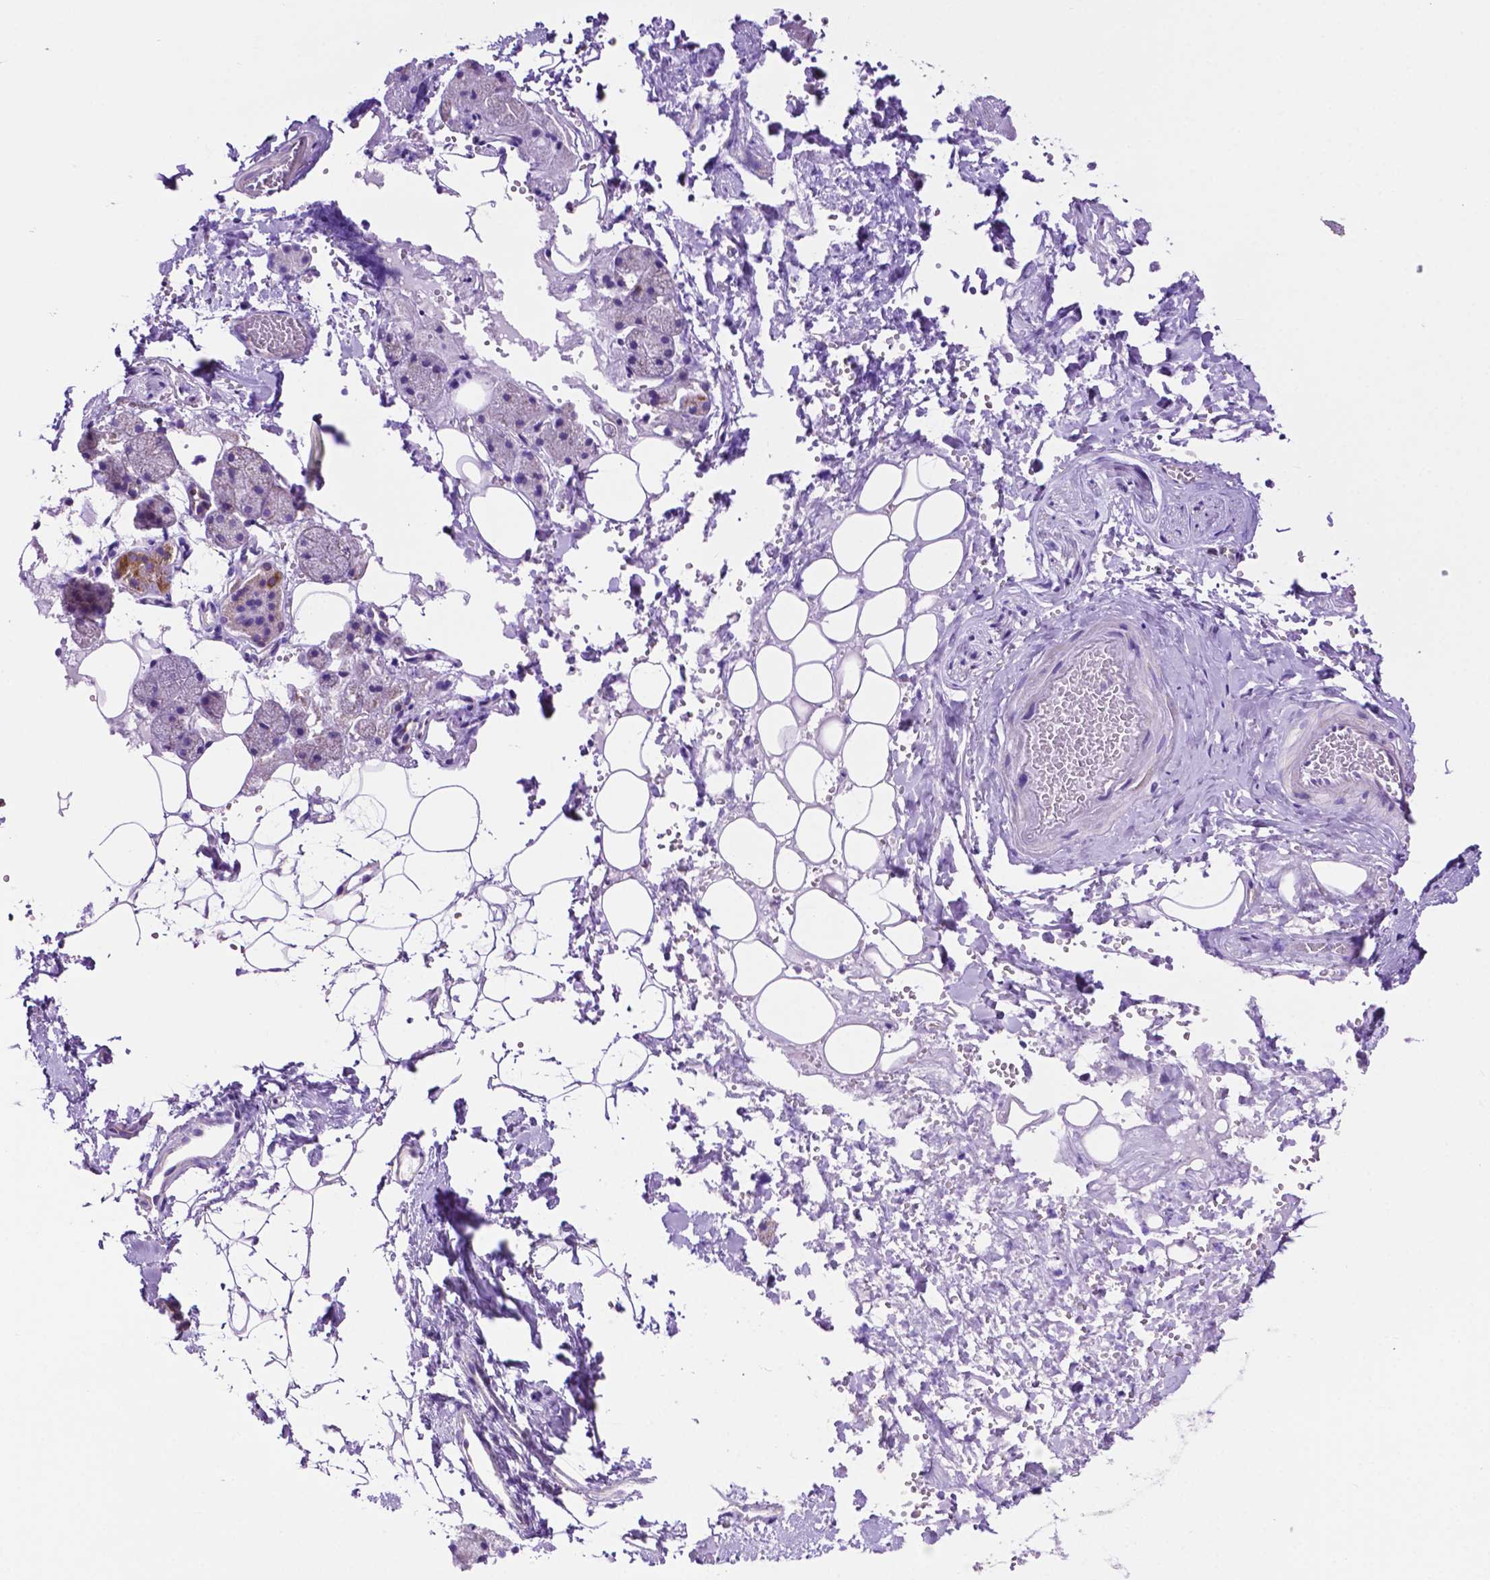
{"staining": {"intensity": "moderate", "quantity": "<25%", "location": "cytoplasmic/membranous"}, "tissue": "salivary gland", "cell_type": "Glandular cells", "image_type": "normal", "snomed": [{"axis": "morphology", "description": "Normal tissue, NOS"}, {"axis": "topography", "description": "Salivary gland"}], "caption": "Immunohistochemistry (IHC) (DAB (3,3'-diaminobenzidine)) staining of benign salivary gland shows moderate cytoplasmic/membranous protein positivity in approximately <25% of glandular cells.", "gene": "GDPD5", "patient": {"sex": "male", "age": 38}}